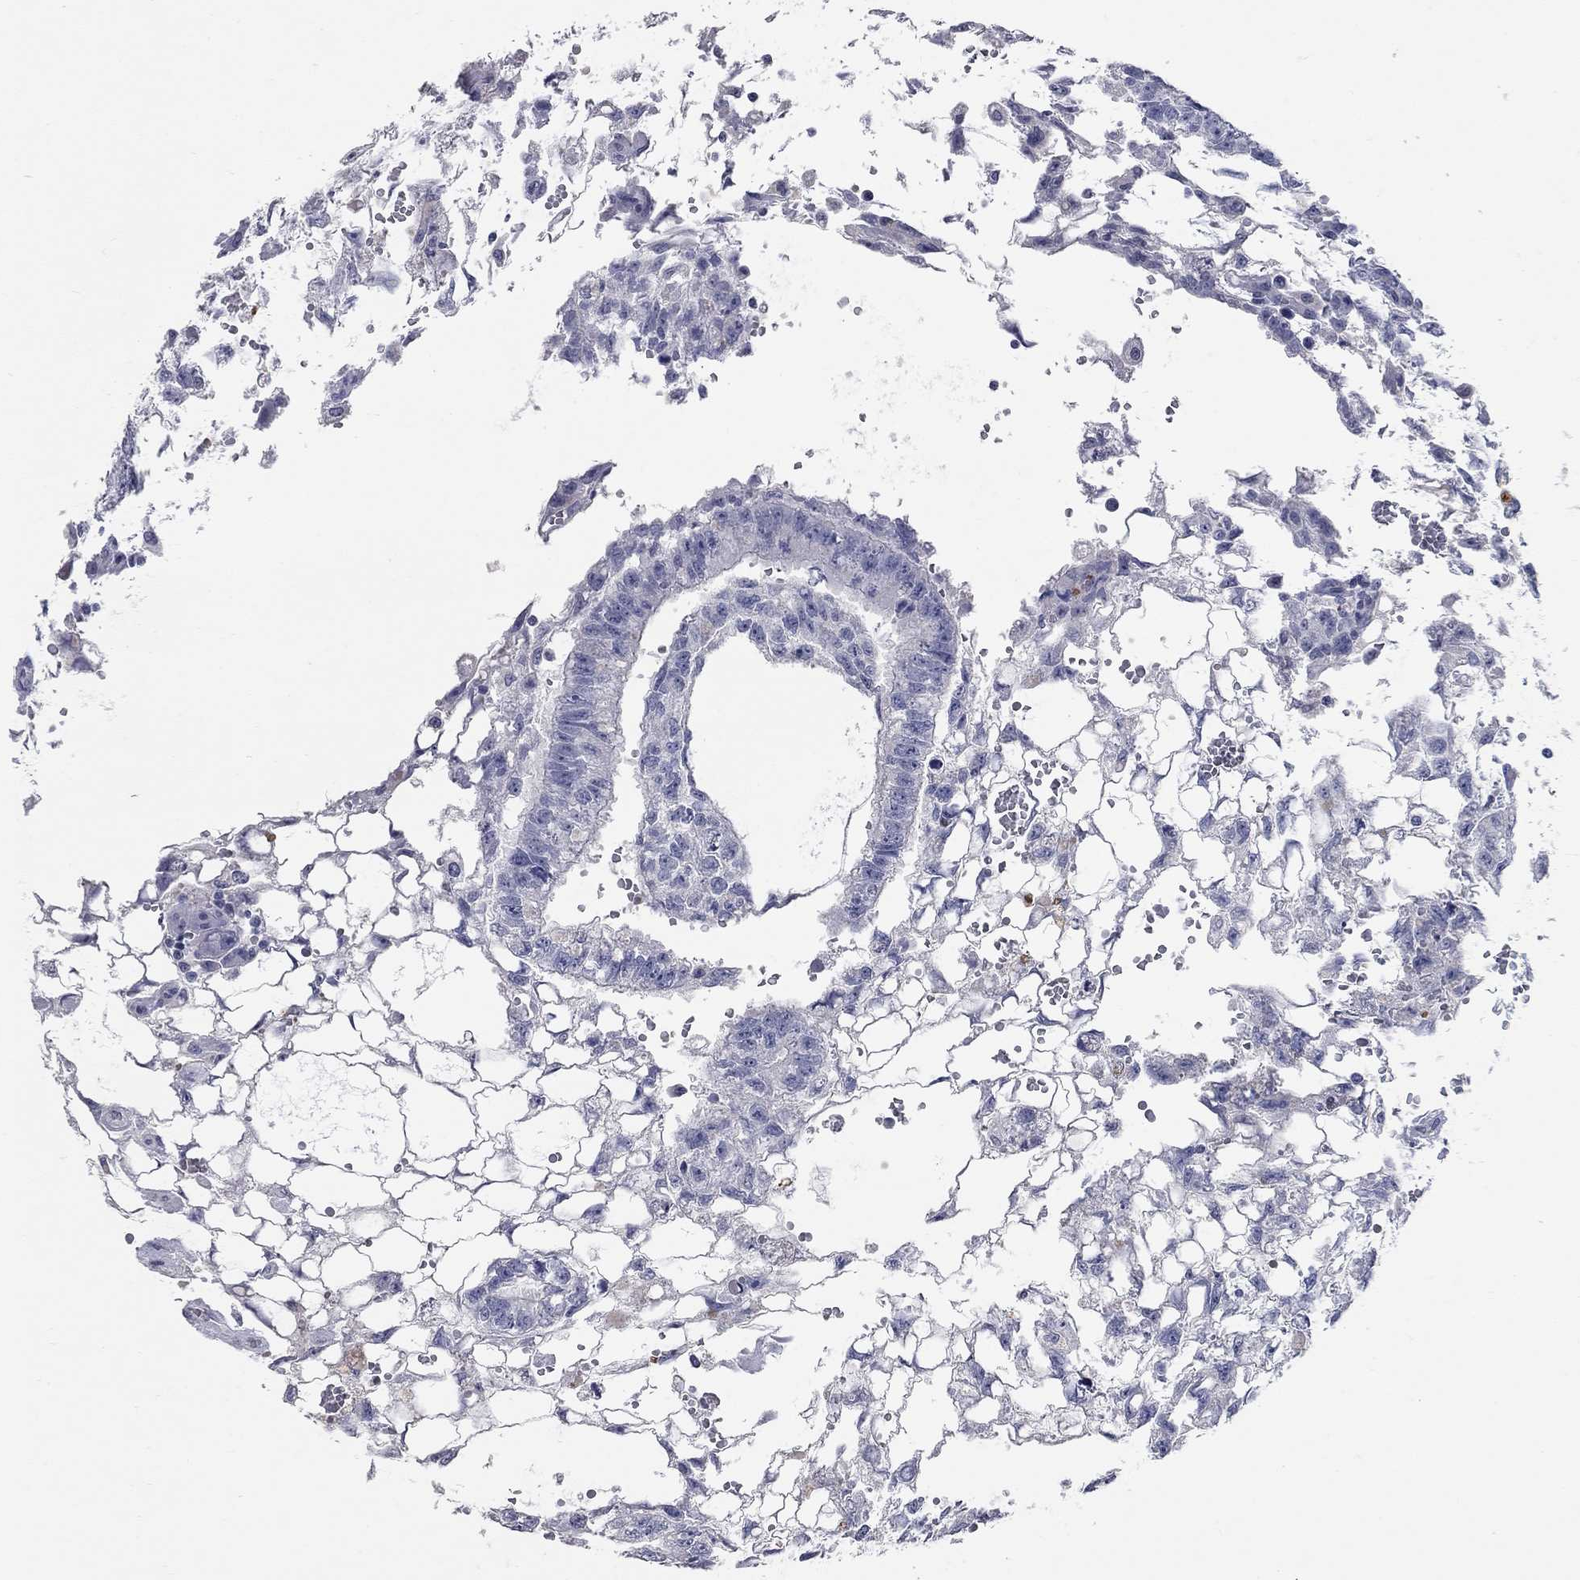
{"staining": {"intensity": "negative", "quantity": "none", "location": "none"}, "tissue": "testis cancer", "cell_type": "Tumor cells", "image_type": "cancer", "snomed": [{"axis": "morphology", "description": "Carcinoma, Embryonal, NOS"}, {"axis": "topography", "description": "Testis"}], "caption": "Histopathology image shows no significant protein expression in tumor cells of testis embryonal carcinoma.", "gene": "SYT12", "patient": {"sex": "male", "age": 32}}